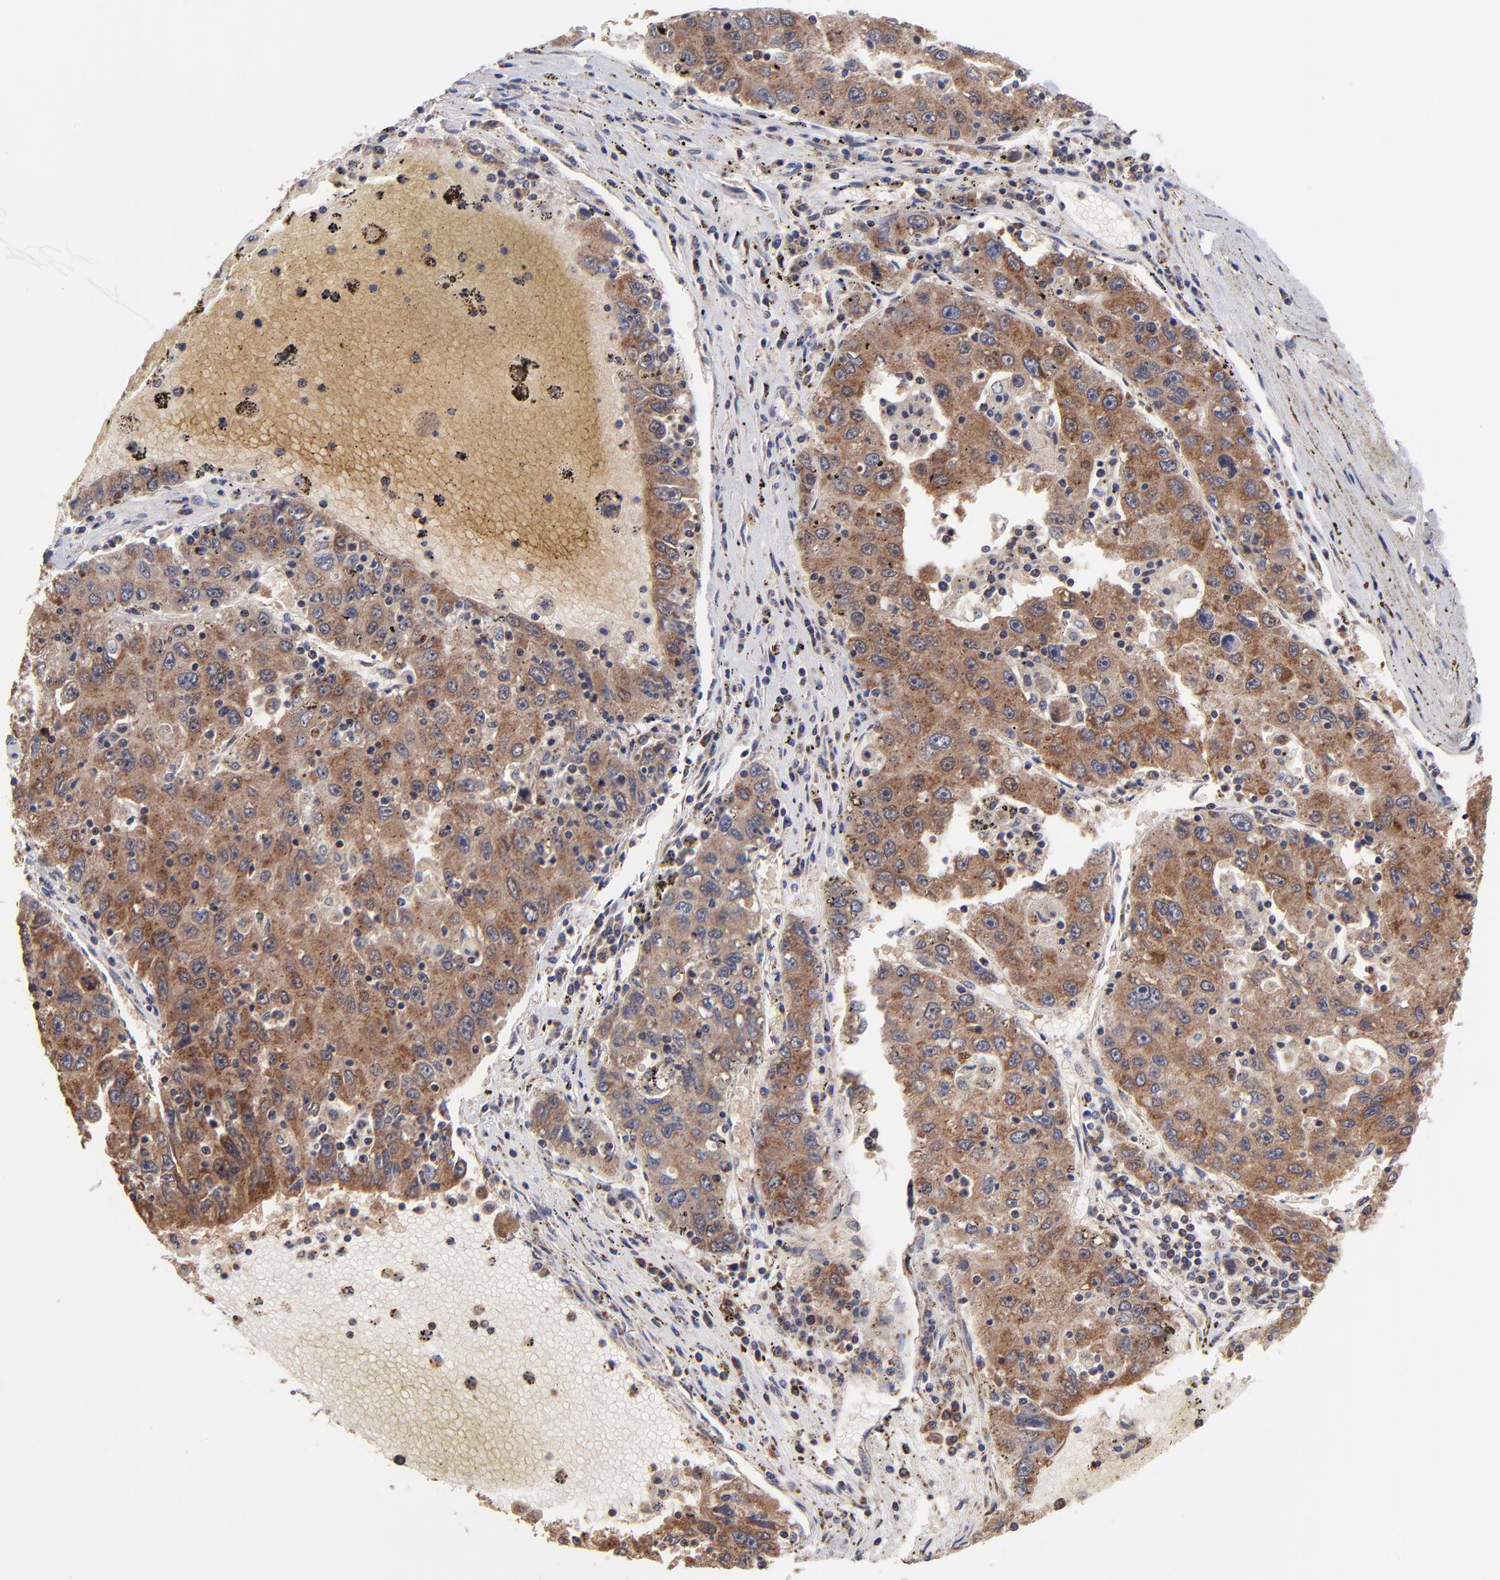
{"staining": {"intensity": "strong", "quantity": ">75%", "location": "cytoplasmic/membranous"}, "tissue": "liver cancer", "cell_type": "Tumor cells", "image_type": "cancer", "snomed": [{"axis": "morphology", "description": "Carcinoma, Hepatocellular, NOS"}, {"axis": "topography", "description": "Liver"}], "caption": "High-magnification brightfield microscopy of liver cancer (hepatocellular carcinoma) stained with DAB (3,3'-diaminobenzidine) (brown) and counterstained with hematoxylin (blue). tumor cells exhibit strong cytoplasmic/membranous staining is seen in approximately>75% of cells.", "gene": "BAIAP2L2", "patient": {"sex": "male", "age": 49}}